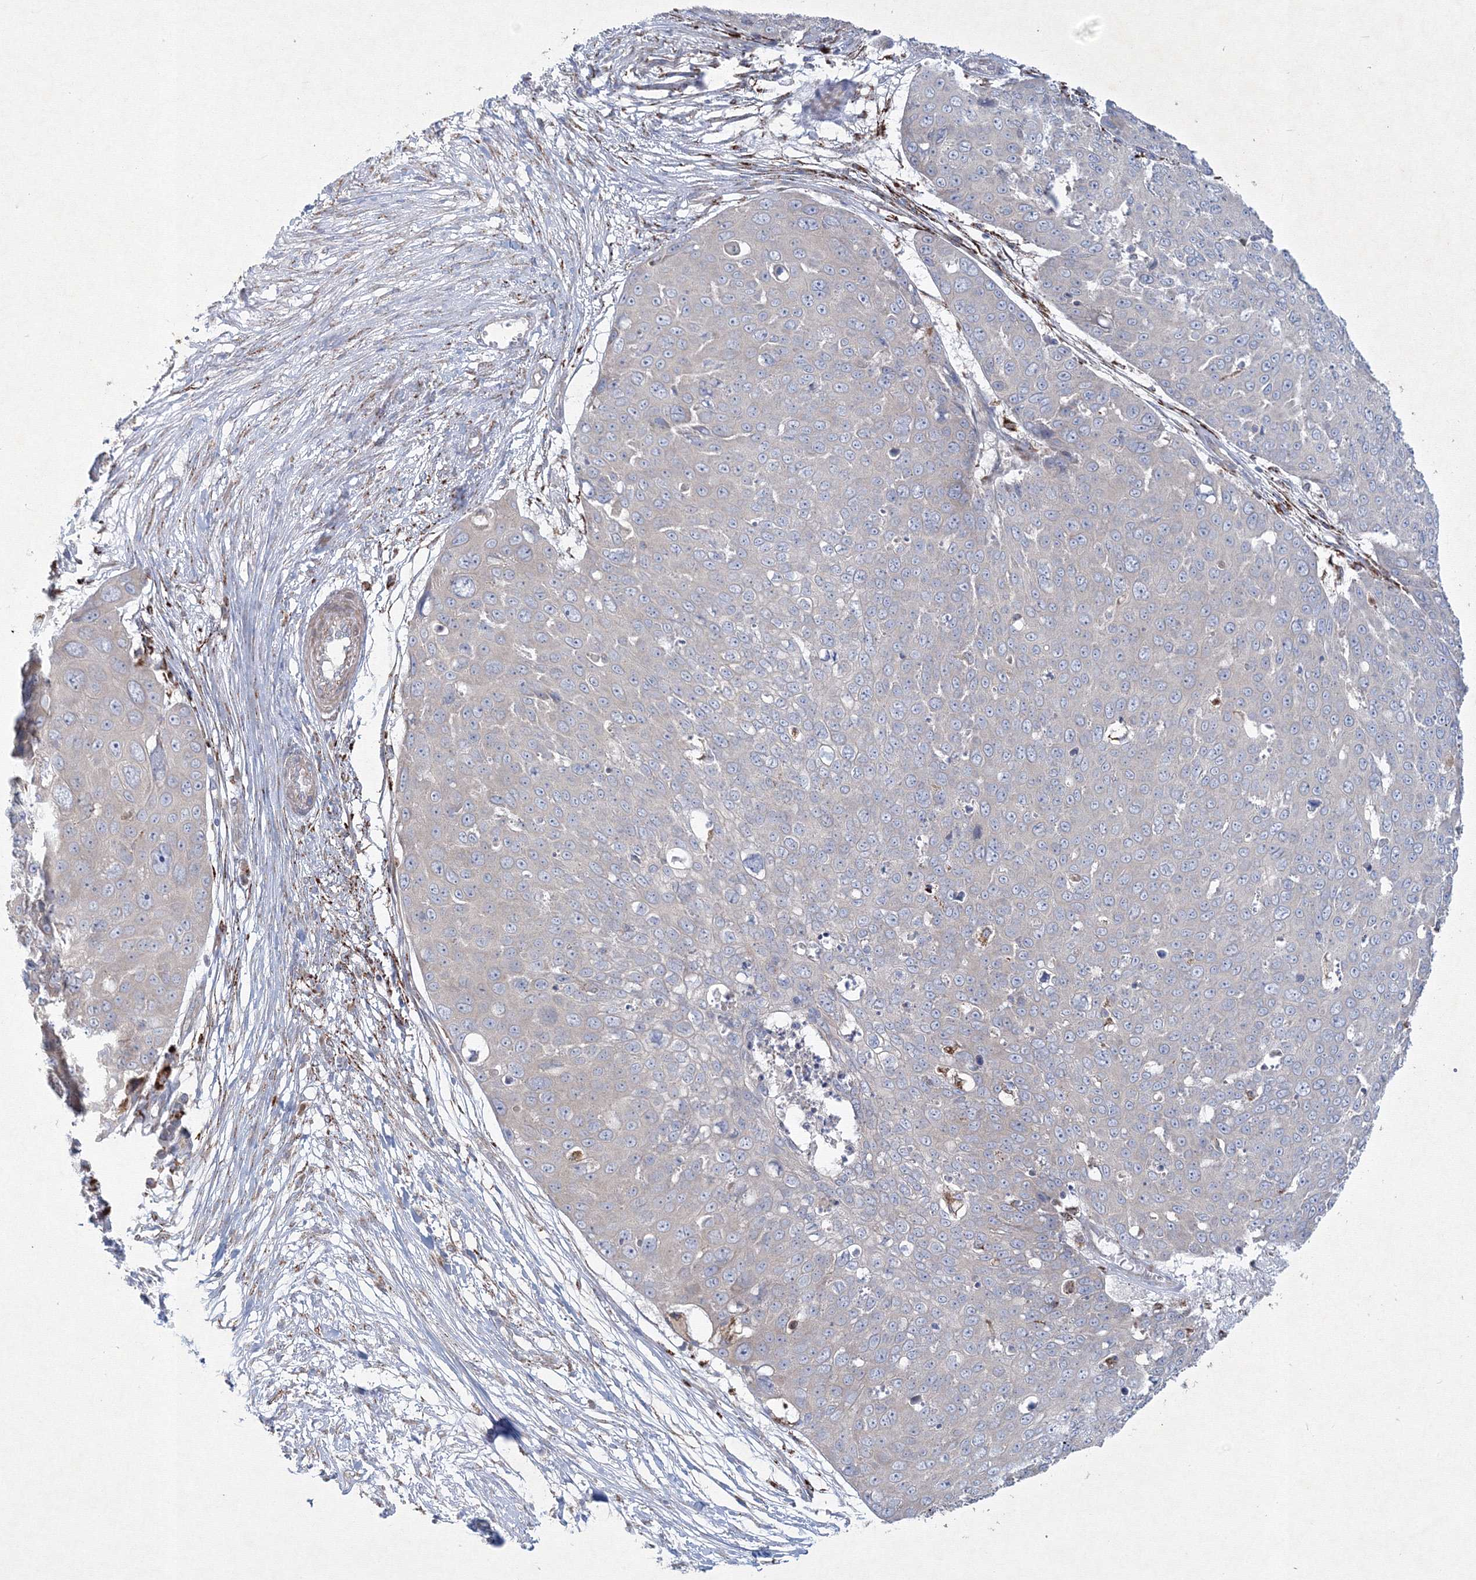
{"staining": {"intensity": "negative", "quantity": "none", "location": "none"}, "tissue": "skin cancer", "cell_type": "Tumor cells", "image_type": "cancer", "snomed": [{"axis": "morphology", "description": "Squamous cell carcinoma, NOS"}, {"axis": "topography", "description": "Skin"}], "caption": "This photomicrograph is of squamous cell carcinoma (skin) stained with IHC to label a protein in brown with the nuclei are counter-stained blue. There is no positivity in tumor cells.", "gene": "WDR49", "patient": {"sex": "male", "age": 71}}